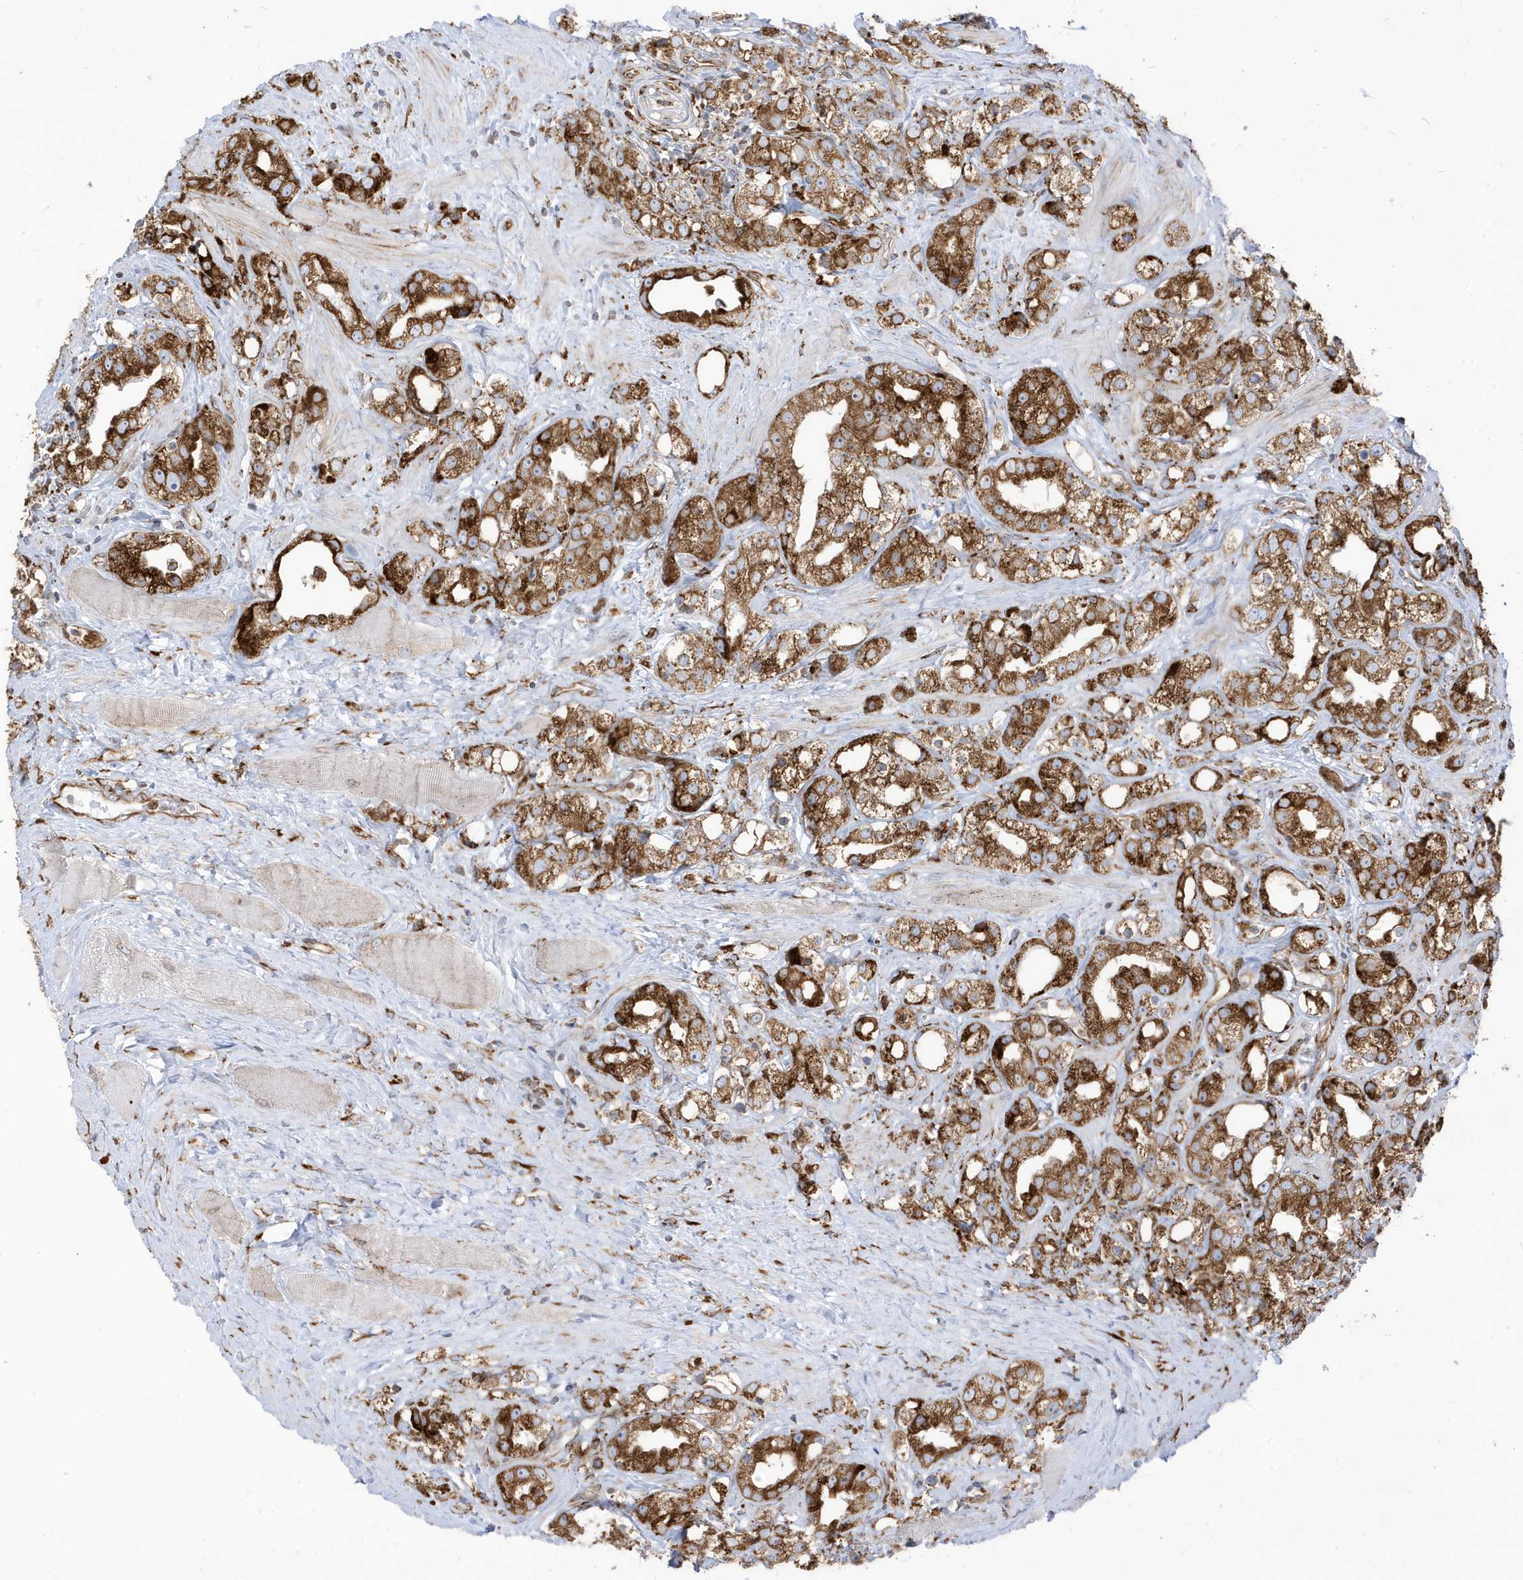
{"staining": {"intensity": "strong", "quantity": ">75%", "location": "cytoplasmic/membranous"}, "tissue": "prostate cancer", "cell_type": "Tumor cells", "image_type": "cancer", "snomed": [{"axis": "morphology", "description": "Adenocarcinoma, NOS"}, {"axis": "topography", "description": "Prostate"}], "caption": "Immunohistochemistry (IHC) image of human prostate cancer (adenocarcinoma) stained for a protein (brown), which demonstrates high levels of strong cytoplasmic/membranous expression in about >75% of tumor cells.", "gene": "PDIA6", "patient": {"sex": "male", "age": 79}}